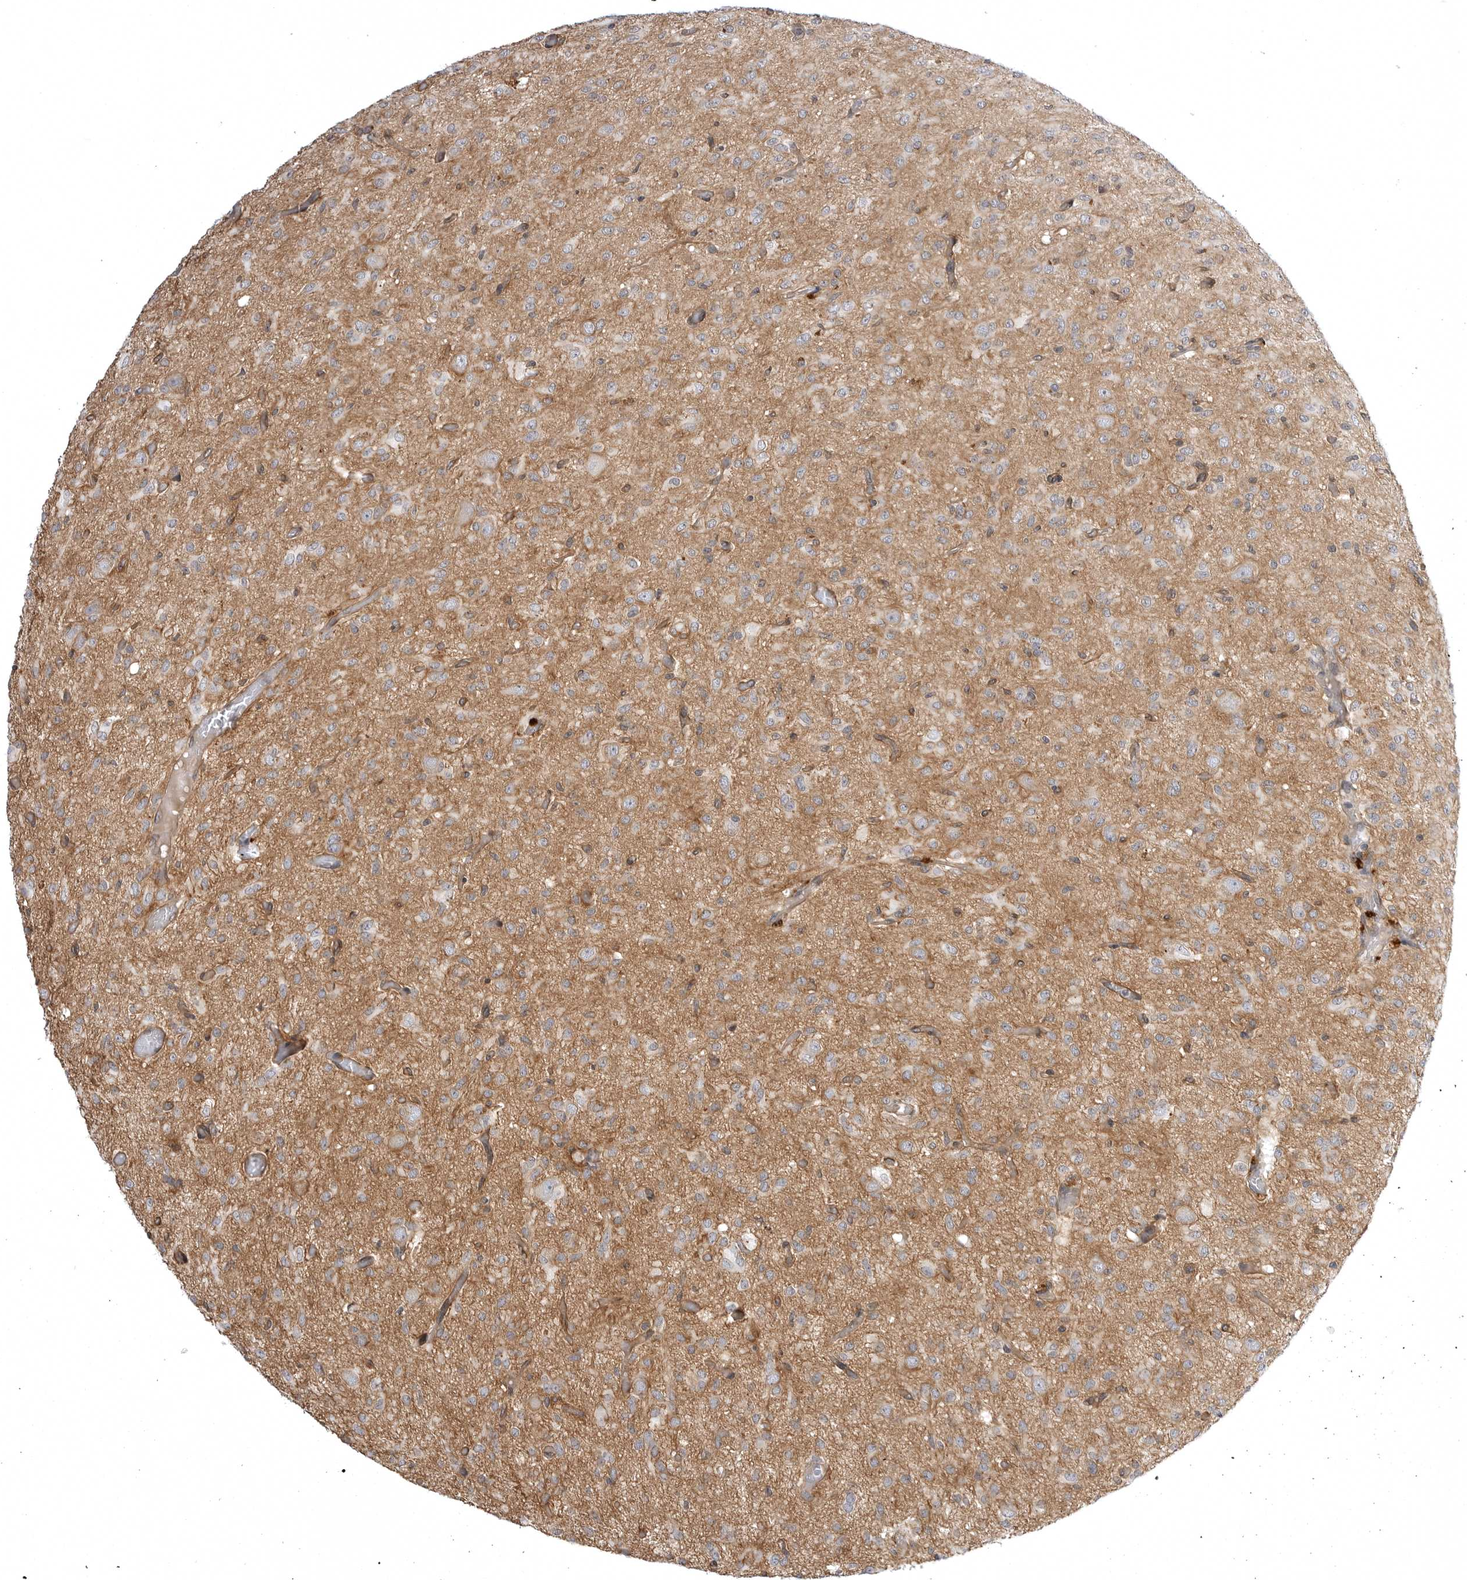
{"staining": {"intensity": "weak", "quantity": "25%-75%", "location": "cytoplasmic/membranous"}, "tissue": "glioma", "cell_type": "Tumor cells", "image_type": "cancer", "snomed": [{"axis": "morphology", "description": "Glioma, malignant, High grade"}, {"axis": "topography", "description": "Brain"}], "caption": "This is an image of immunohistochemistry (IHC) staining of glioma, which shows weak staining in the cytoplasmic/membranous of tumor cells.", "gene": "ARL5A", "patient": {"sex": "female", "age": 59}}